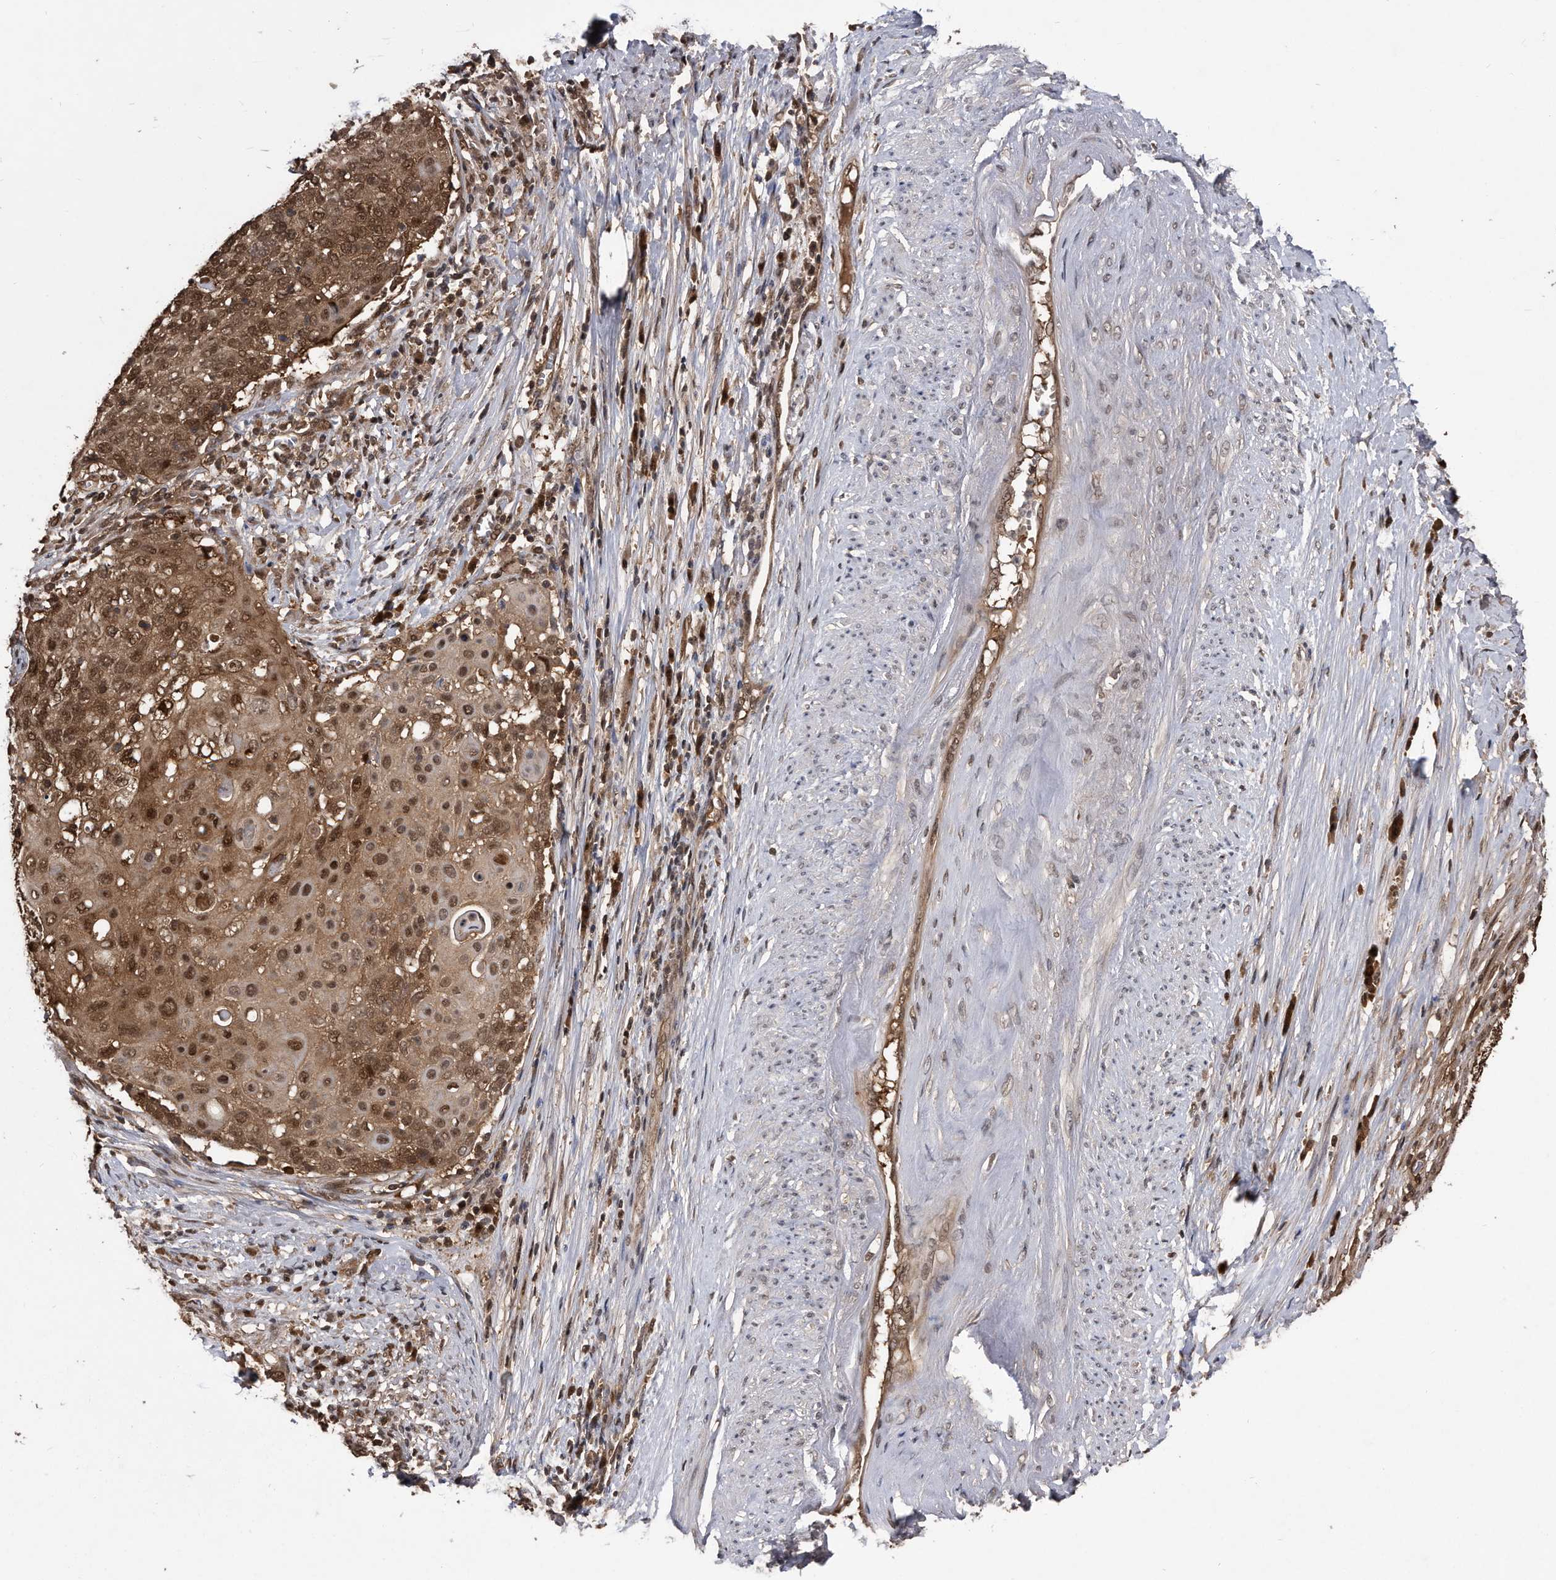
{"staining": {"intensity": "moderate", "quantity": ">75%", "location": "cytoplasmic/membranous,nuclear"}, "tissue": "cervical cancer", "cell_type": "Tumor cells", "image_type": "cancer", "snomed": [{"axis": "morphology", "description": "Squamous cell carcinoma, NOS"}, {"axis": "topography", "description": "Cervix"}], "caption": "Protein expression analysis of human squamous cell carcinoma (cervical) reveals moderate cytoplasmic/membranous and nuclear expression in approximately >75% of tumor cells. The protein of interest is shown in brown color, while the nuclei are stained blue.", "gene": "RAD23B", "patient": {"sex": "female", "age": 39}}